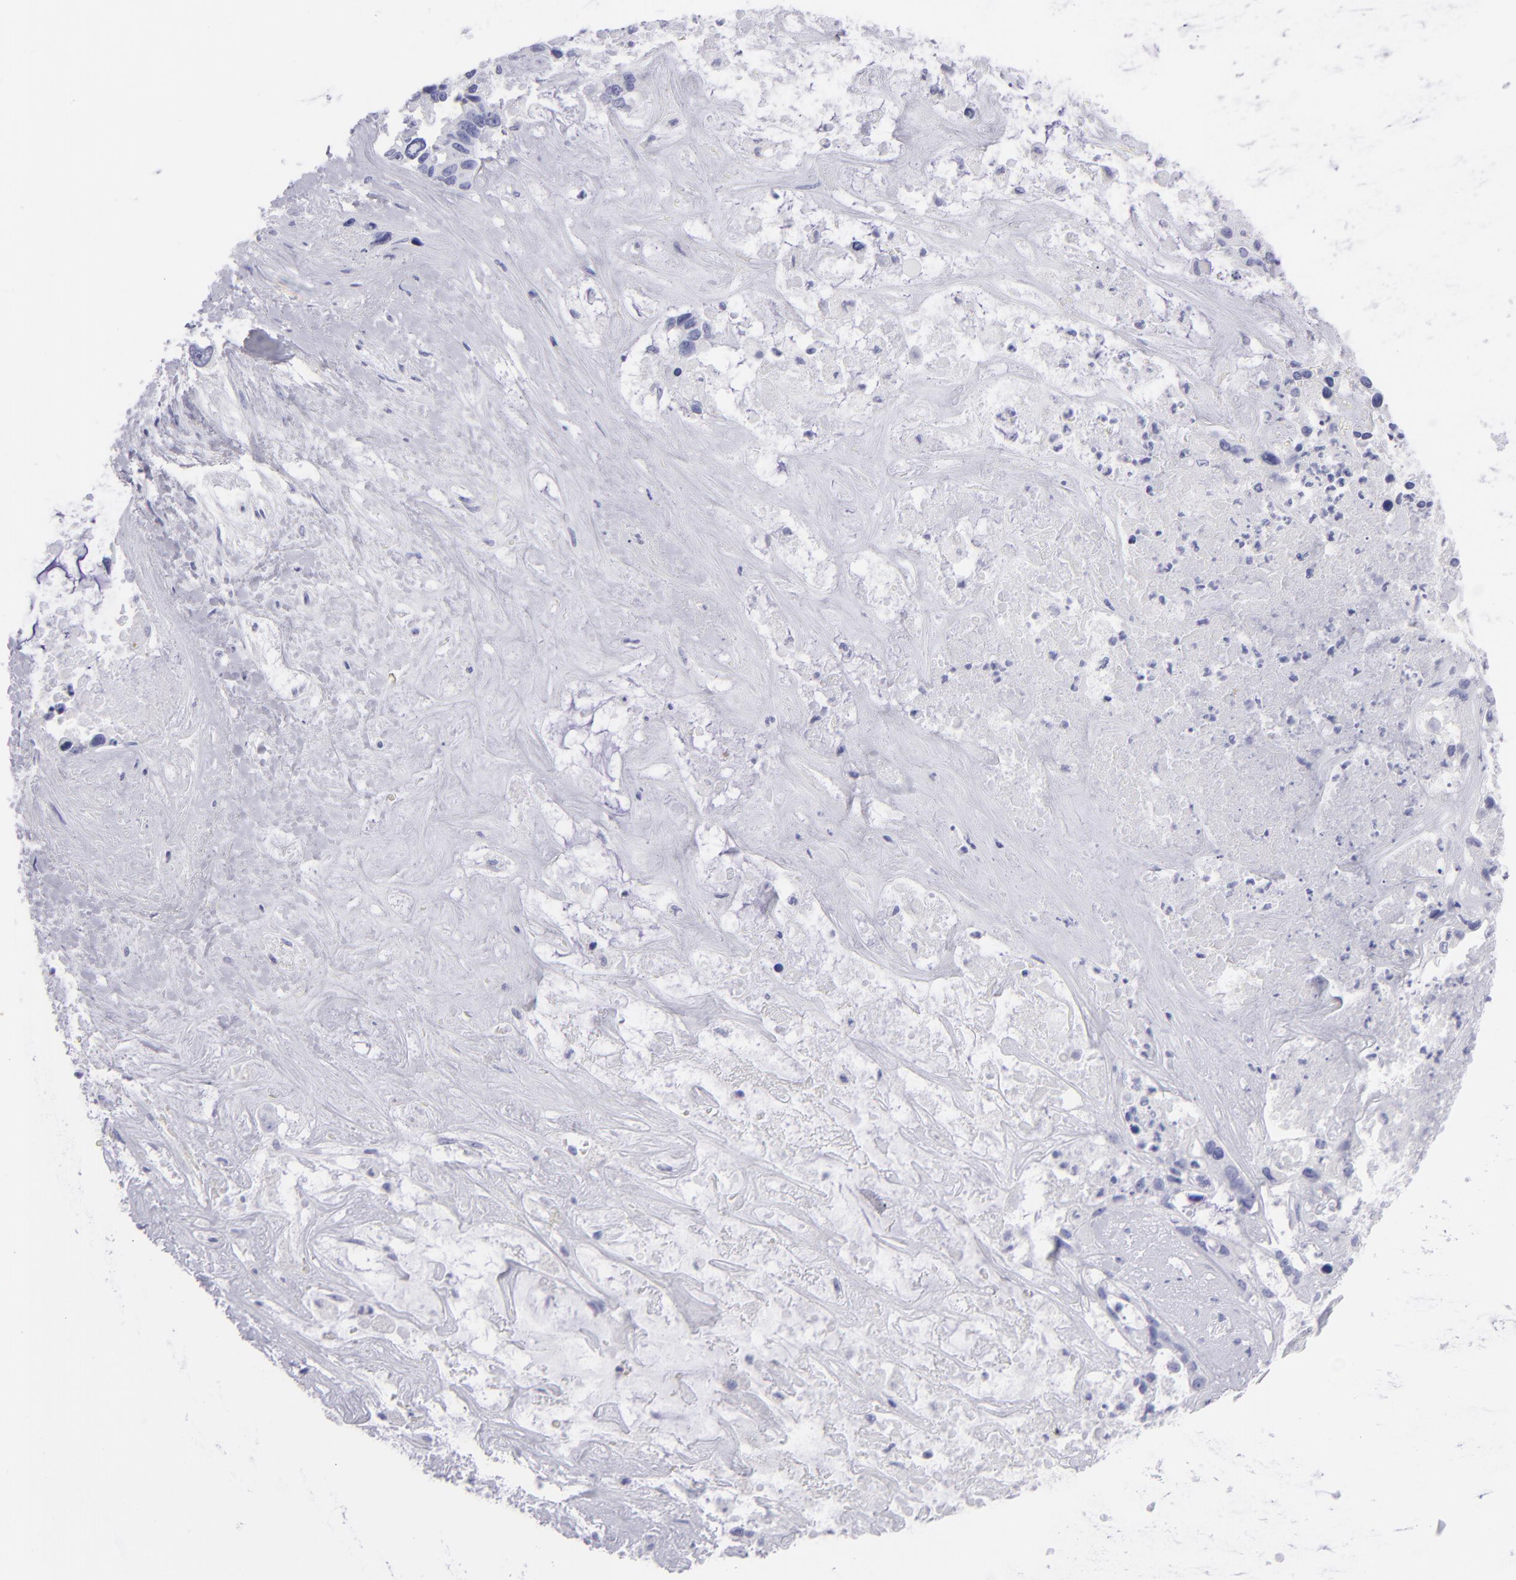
{"staining": {"intensity": "negative", "quantity": "none", "location": "none"}, "tissue": "liver cancer", "cell_type": "Tumor cells", "image_type": "cancer", "snomed": [{"axis": "morphology", "description": "Cholangiocarcinoma"}, {"axis": "topography", "description": "Liver"}], "caption": "A high-resolution micrograph shows IHC staining of liver cancer (cholangiocarcinoma), which demonstrates no significant staining in tumor cells.", "gene": "SLC1A2", "patient": {"sex": "female", "age": 65}}